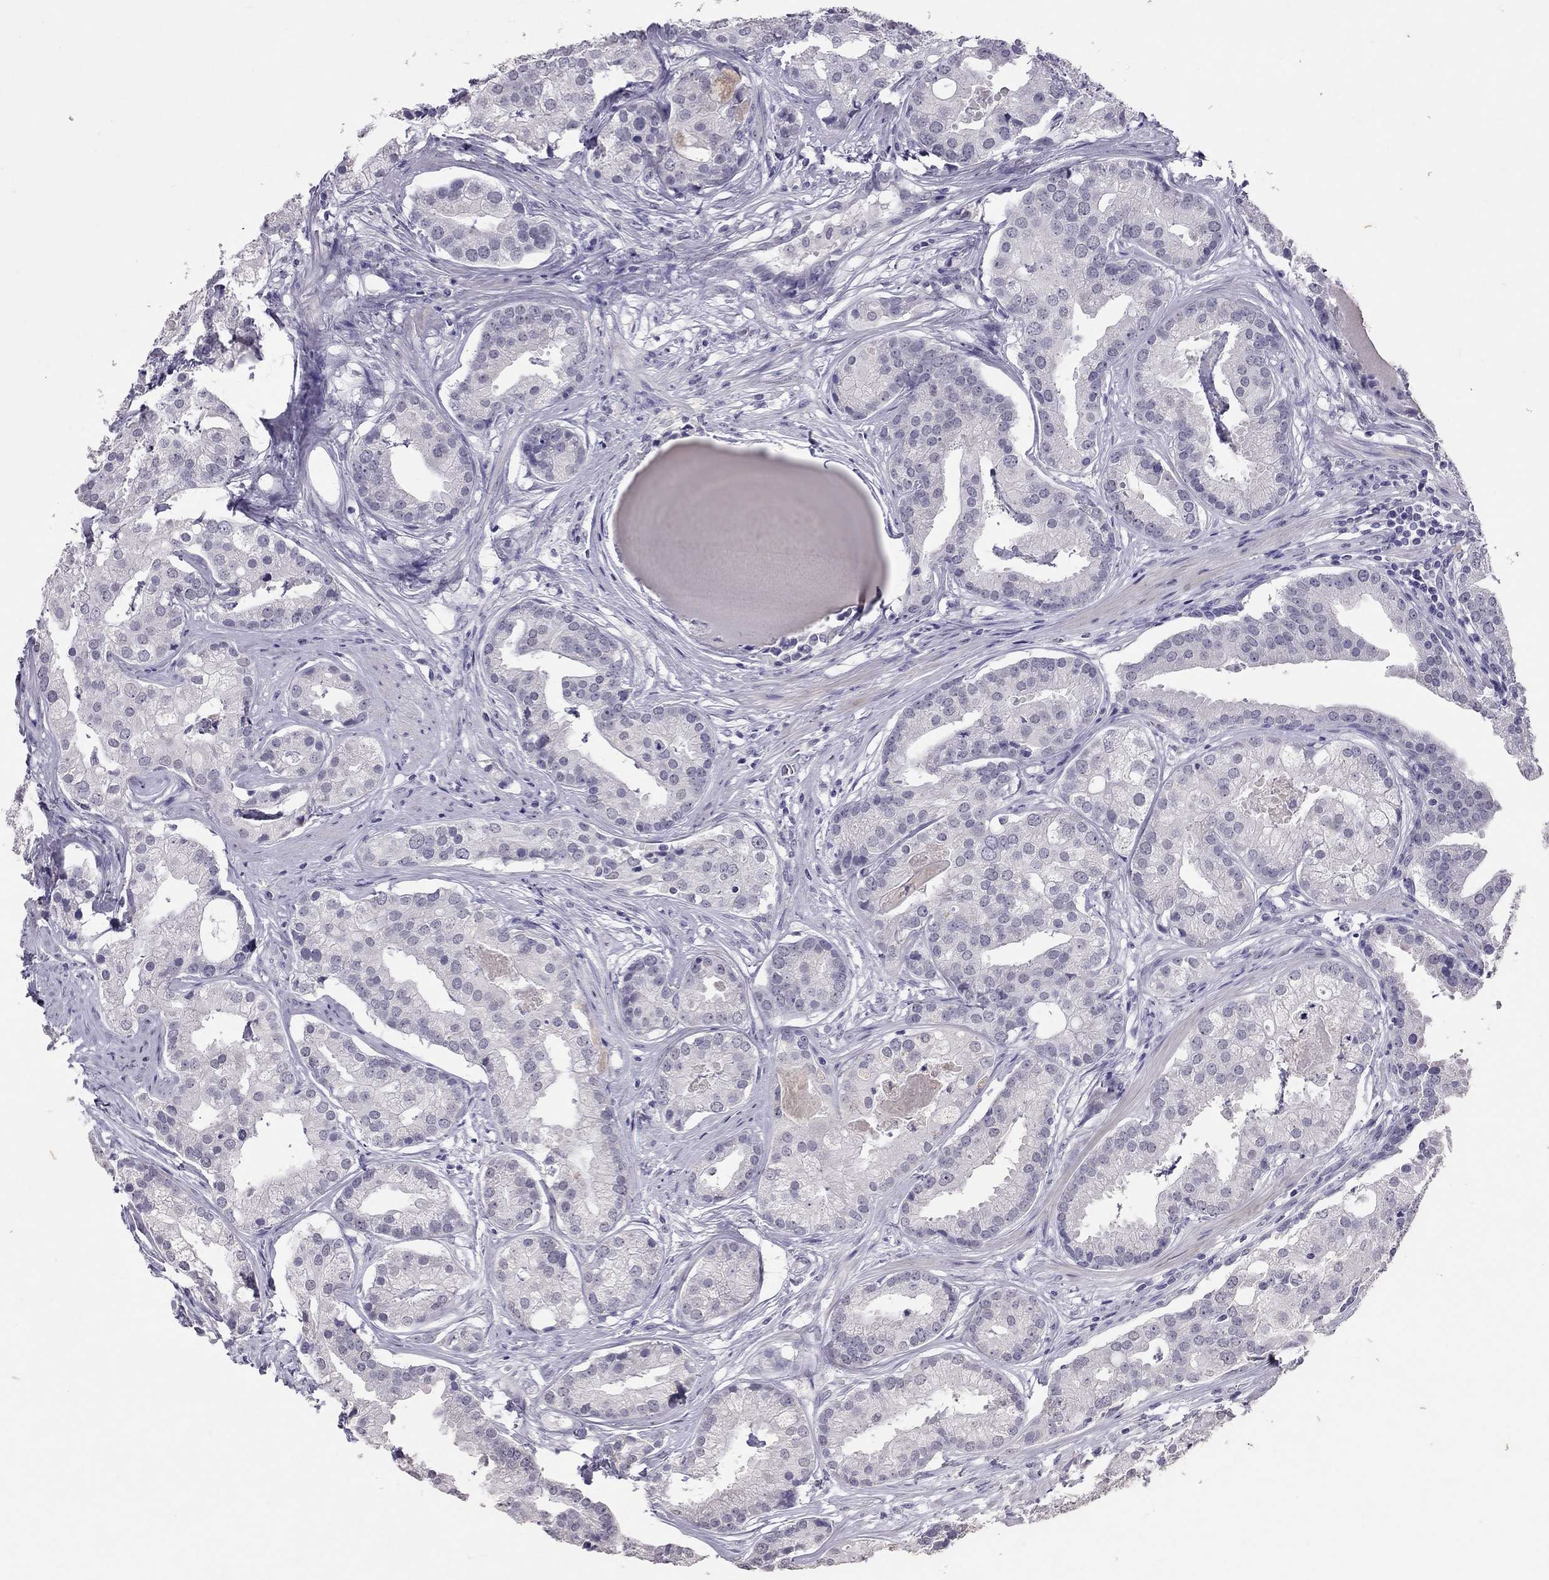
{"staining": {"intensity": "negative", "quantity": "none", "location": "none"}, "tissue": "prostate cancer", "cell_type": "Tumor cells", "image_type": "cancer", "snomed": [{"axis": "morphology", "description": "Adenocarcinoma, NOS"}, {"axis": "topography", "description": "Prostate and seminal vesicle, NOS"}, {"axis": "topography", "description": "Prostate"}], "caption": "This is an immunohistochemistry (IHC) photomicrograph of human prostate cancer (adenocarcinoma). There is no staining in tumor cells.", "gene": "PSMB11", "patient": {"sex": "male", "age": 44}}